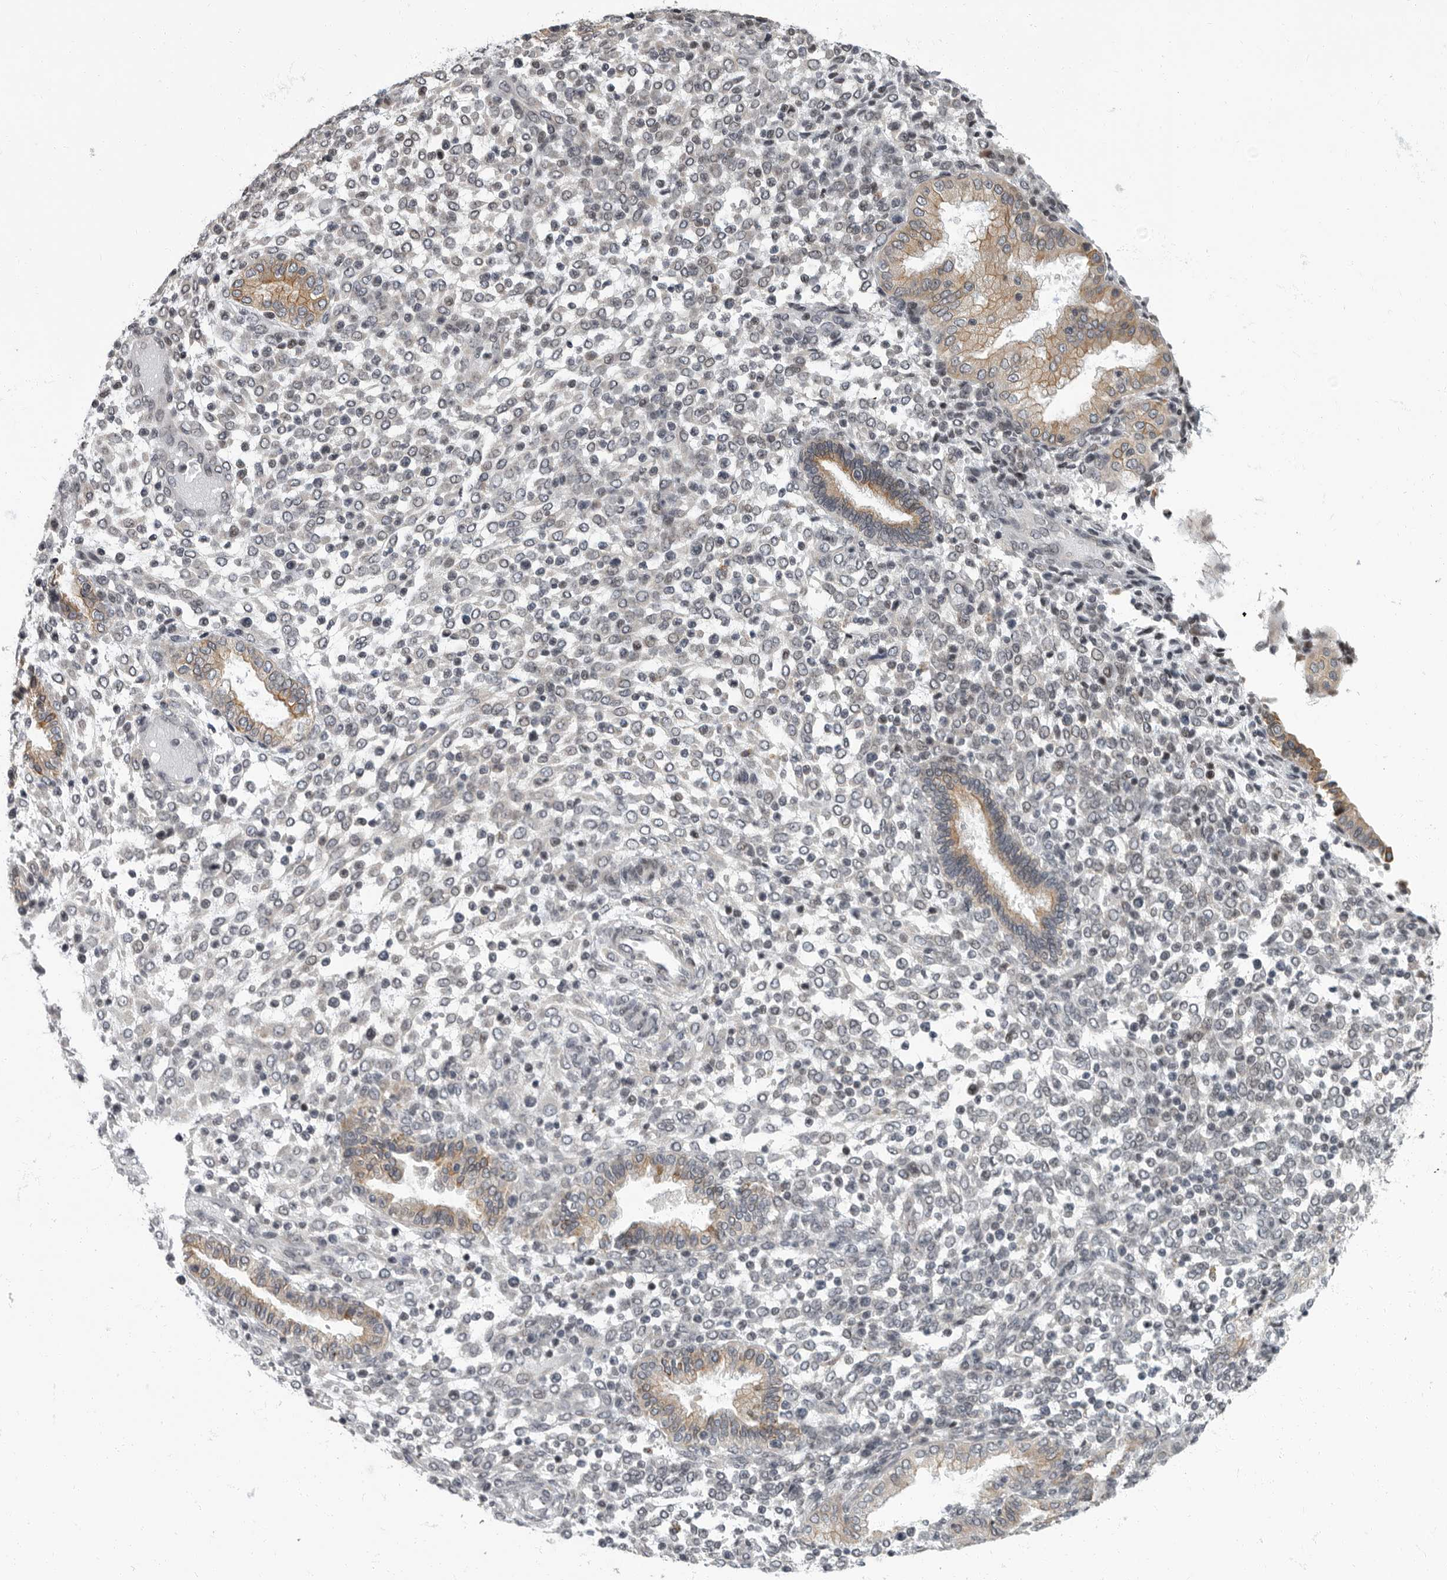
{"staining": {"intensity": "weak", "quantity": "25%-75%", "location": "nuclear"}, "tissue": "endometrium", "cell_type": "Cells in endometrial stroma", "image_type": "normal", "snomed": [{"axis": "morphology", "description": "Normal tissue, NOS"}, {"axis": "topography", "description": "Endometrium"}], "caption": "This micrograph reveals normal endometrium stained with immunohistochemistry to label a protein in brown. The nuclear of cells in endometrial stroma show weak positivity for the protein. Nuclei are counter-stained blue.", "gene": "EVI5", "patient": {"sex": "female", "age": 53}}